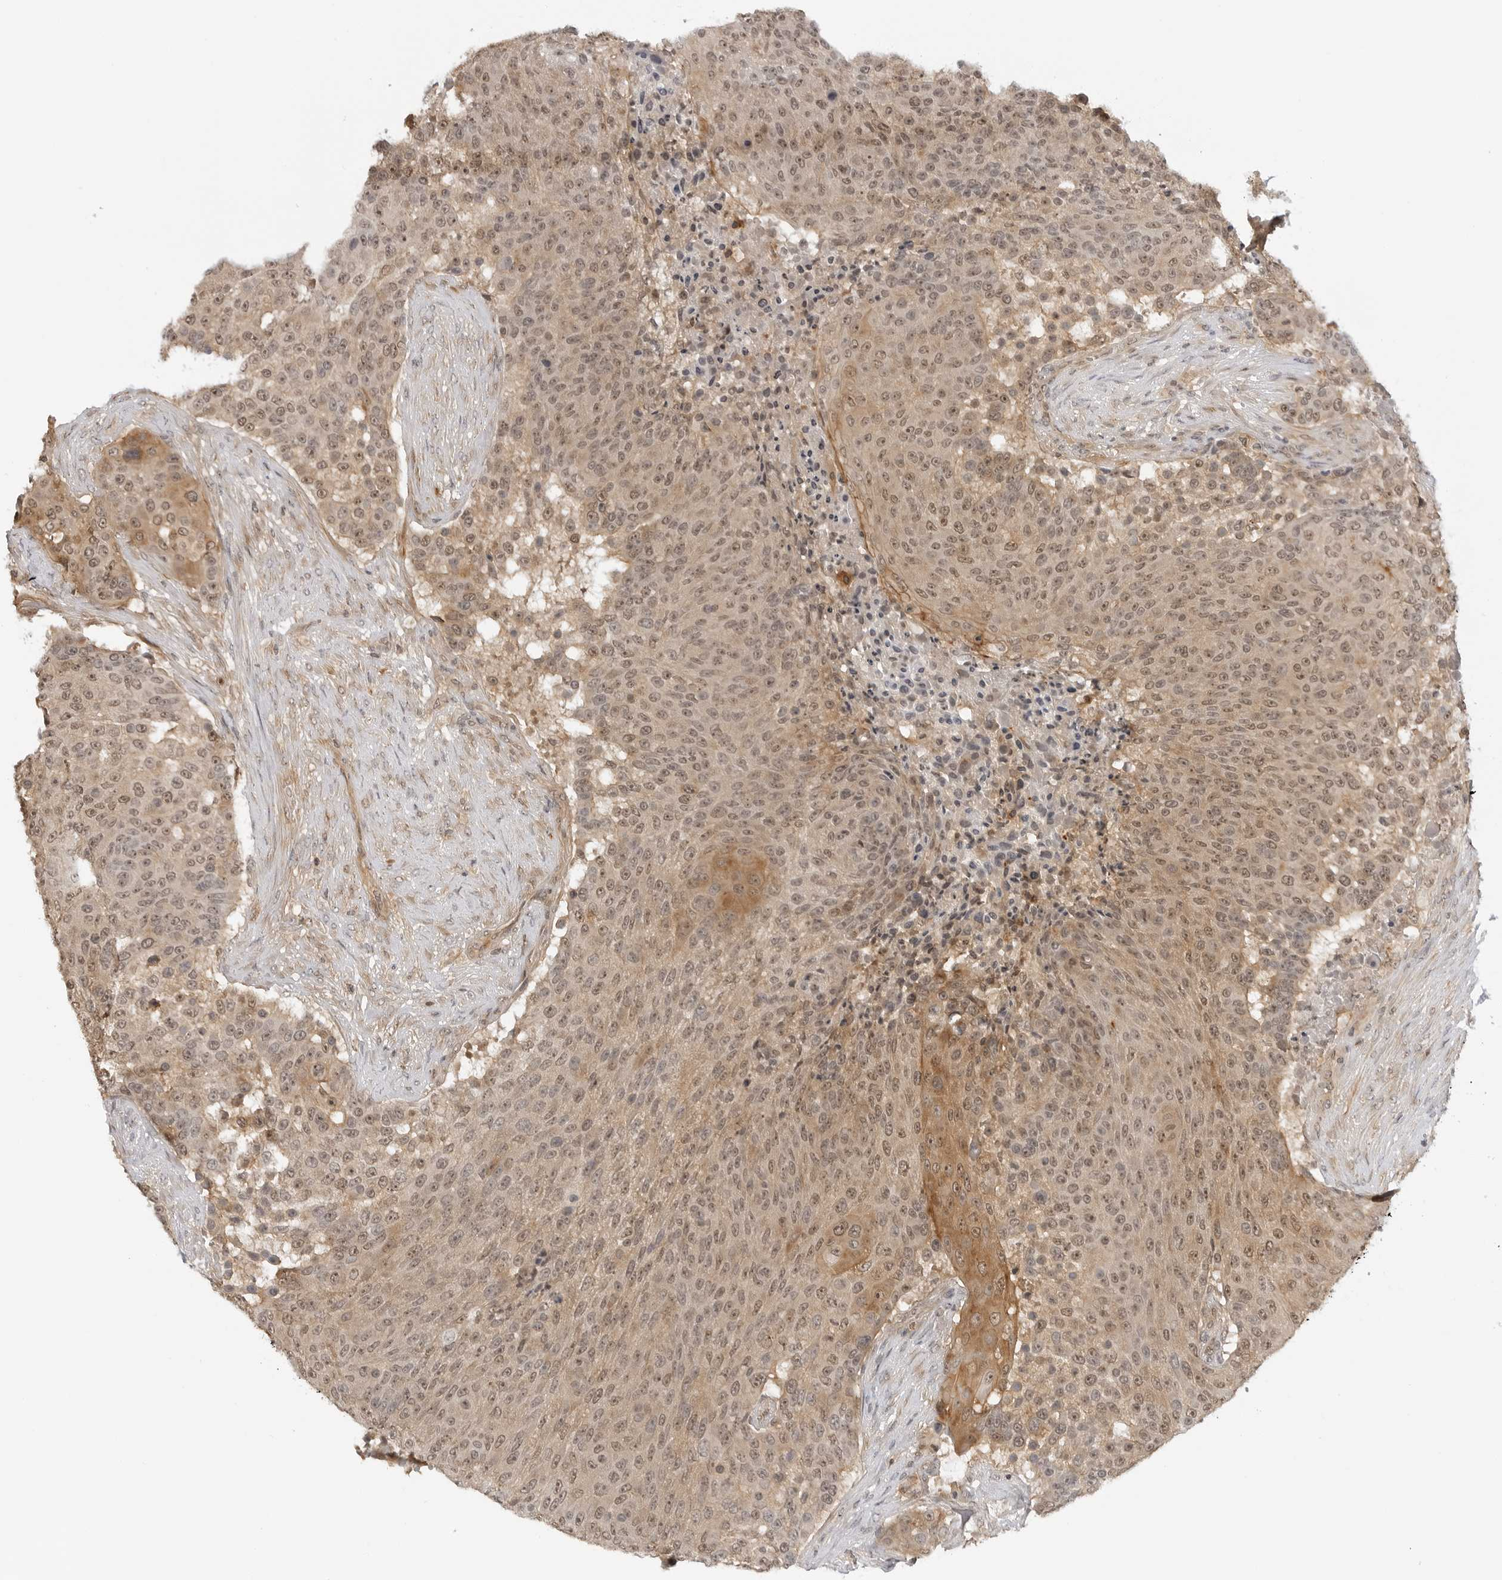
{"staining": {"intensity": "moderate", "quantity": ">75%", "location": "cytoplasmic/membranous,nuclear"}, "tissue": "urothelial cancer", "cell_type": "Tumor cells", "image_type": "cancer", "snomed": [{"axis": "morphology", "description": "Urothelial carcinoma, High grade"}, {"axis": "topography", "description": "Urinary bladder"}], "caption": "DAB (3,3'-diaminobenzidine) immunohistochemical staining of human urothelial carcinoma (high-grade) exhibits moderate cytoplasmic/membranous and nuclear protein expression in approximately >75% of tumor cells.", "gene": "MAP2K5", "patient": {"sex": "female", "age": 63}}